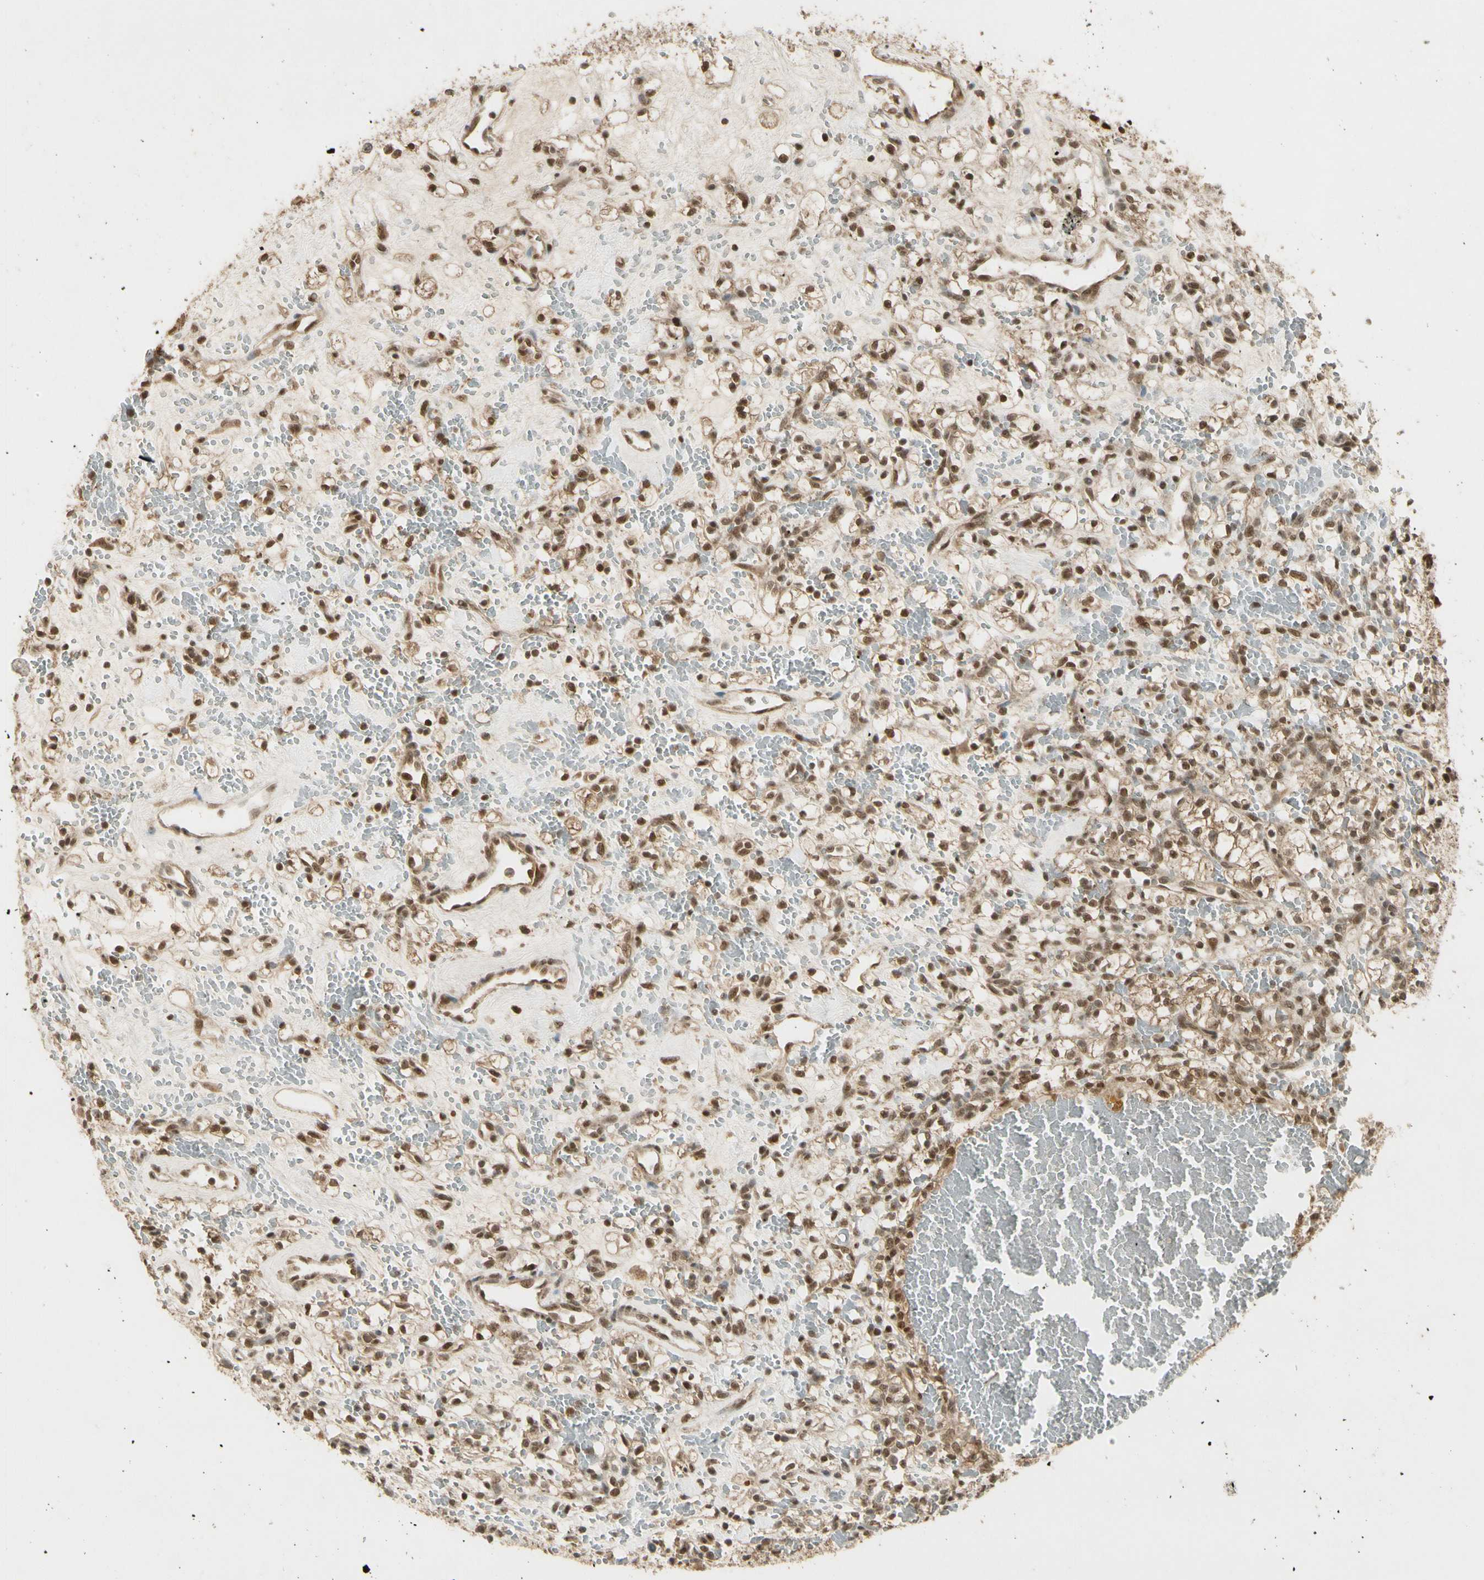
{"staining": {"intensity": "moderate", "quantity": ">75%", "location": "cytoplasmic/membranous,nuclear"}, "tissue": "renal cancer", "cell_type": "Tumor cells", "image_type": "cancer", "snomed": [{"axis": "morphology", "description": "Adenocarcinoma, NOS"}, {"axis": "topography", "description": "Kidney"}], "caption": "IHC image of renal cancer (adenocarcinoma) stained for a protein (brown), which reveals medium levels of moderate cytoplasmic/membranous and nuclear staining in about >75% of tumor cells.", "gene": "ZNF135", "patient": {"sex": "female", "age": 60}}